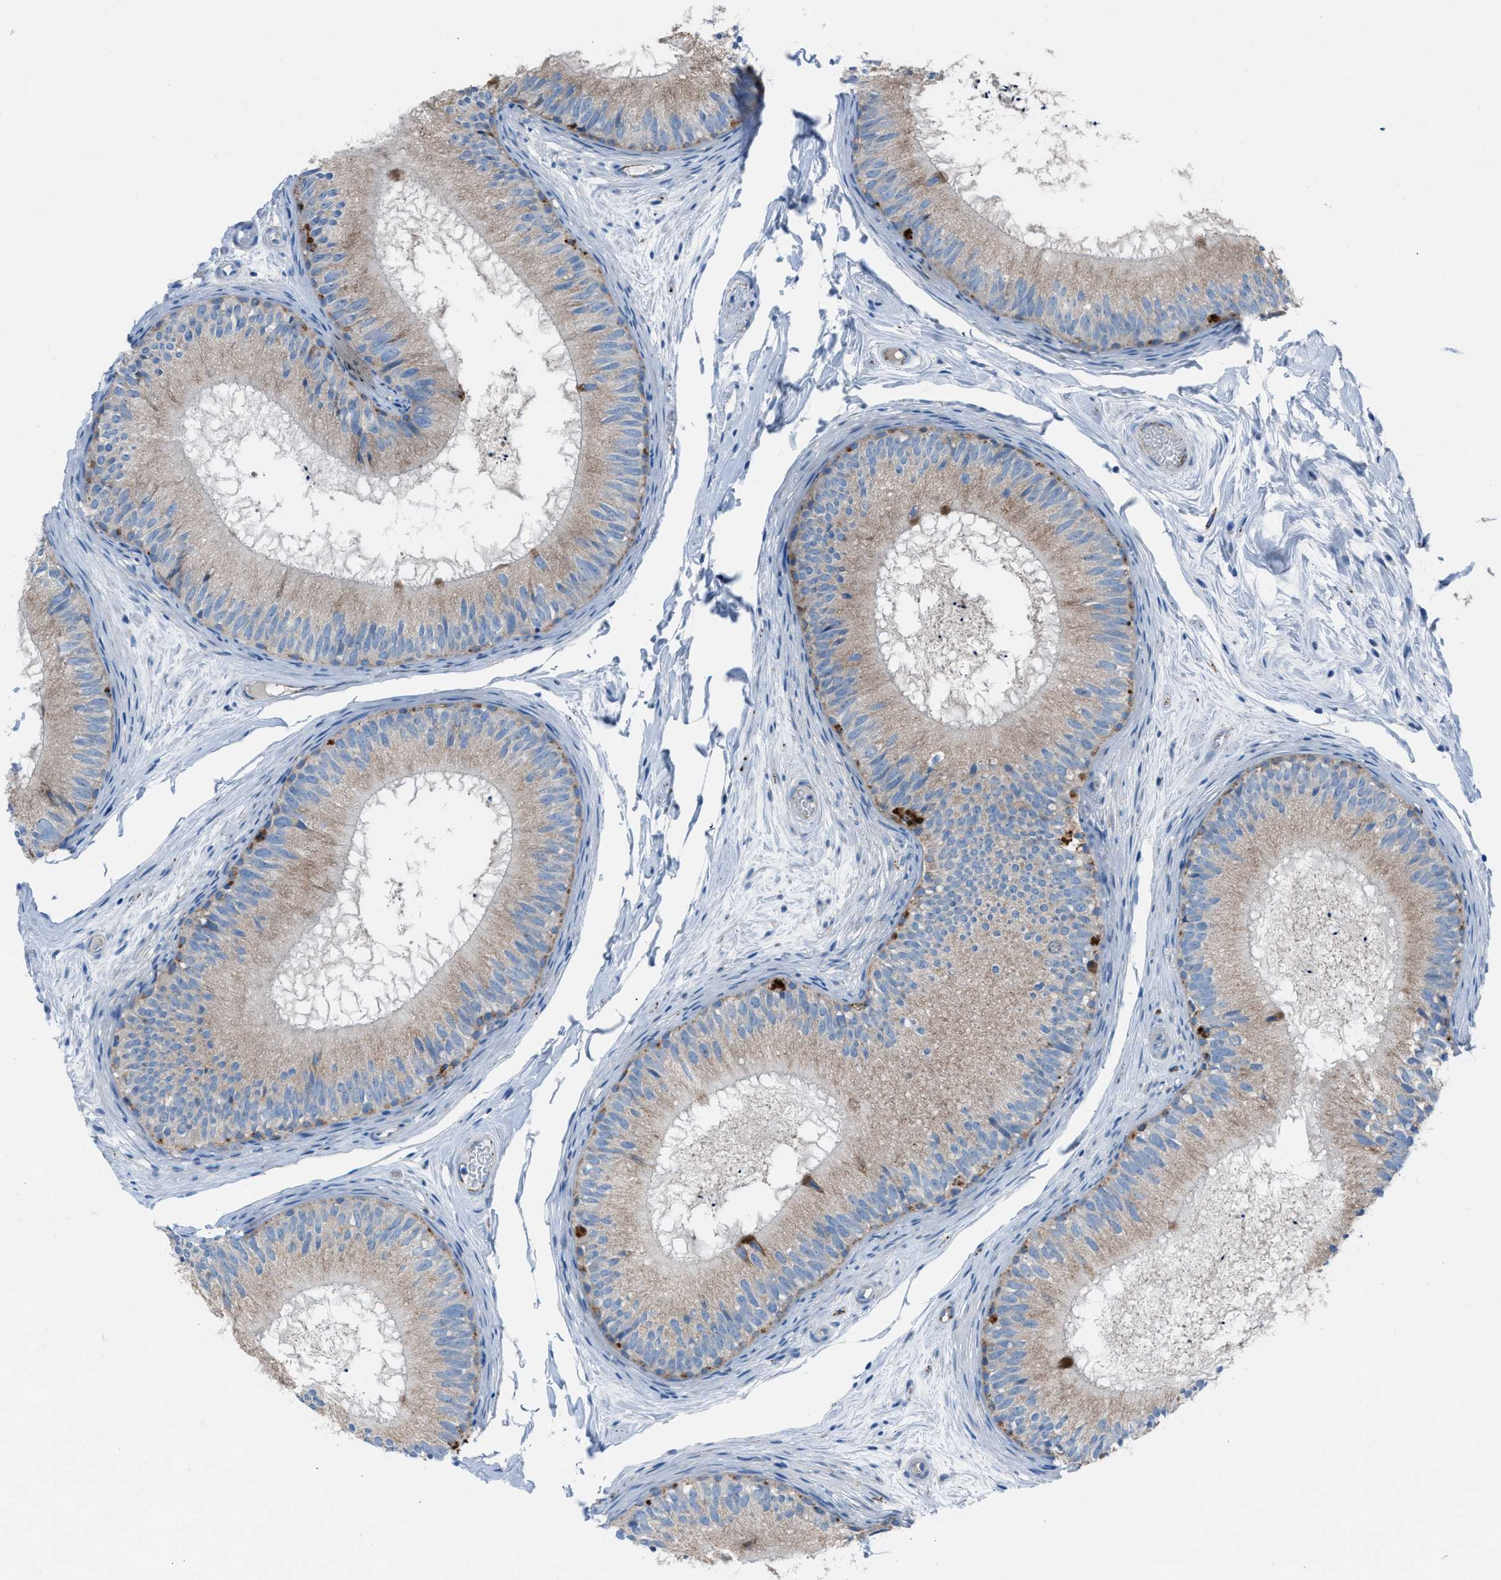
{"staining": {"intensity": "weak", "quantity": "<25%", "location": "cytoplasmic/membranous"}, "tissue": "epididymis", "cell_type": "Glandular cells", "image_type": "normal", "snomed": [{"axis": "morphology", "description": "Normal tissue, NOS"}, {"axis": "topography", "description": "Epididymis"}], "caption": "A high-resolution micrograph shows IHC staining of unremarkable epididymis, which reveals no significant positivity in glandular cells. (Stains: DAB (3,3'-diaminobenzidine) immunohistochemistry with hematoxylin counter stain, Microscopy: brightfield microscopy at high magnification).", "gene": "CD1B", "patient": {"sex": "male", "age": 46}}